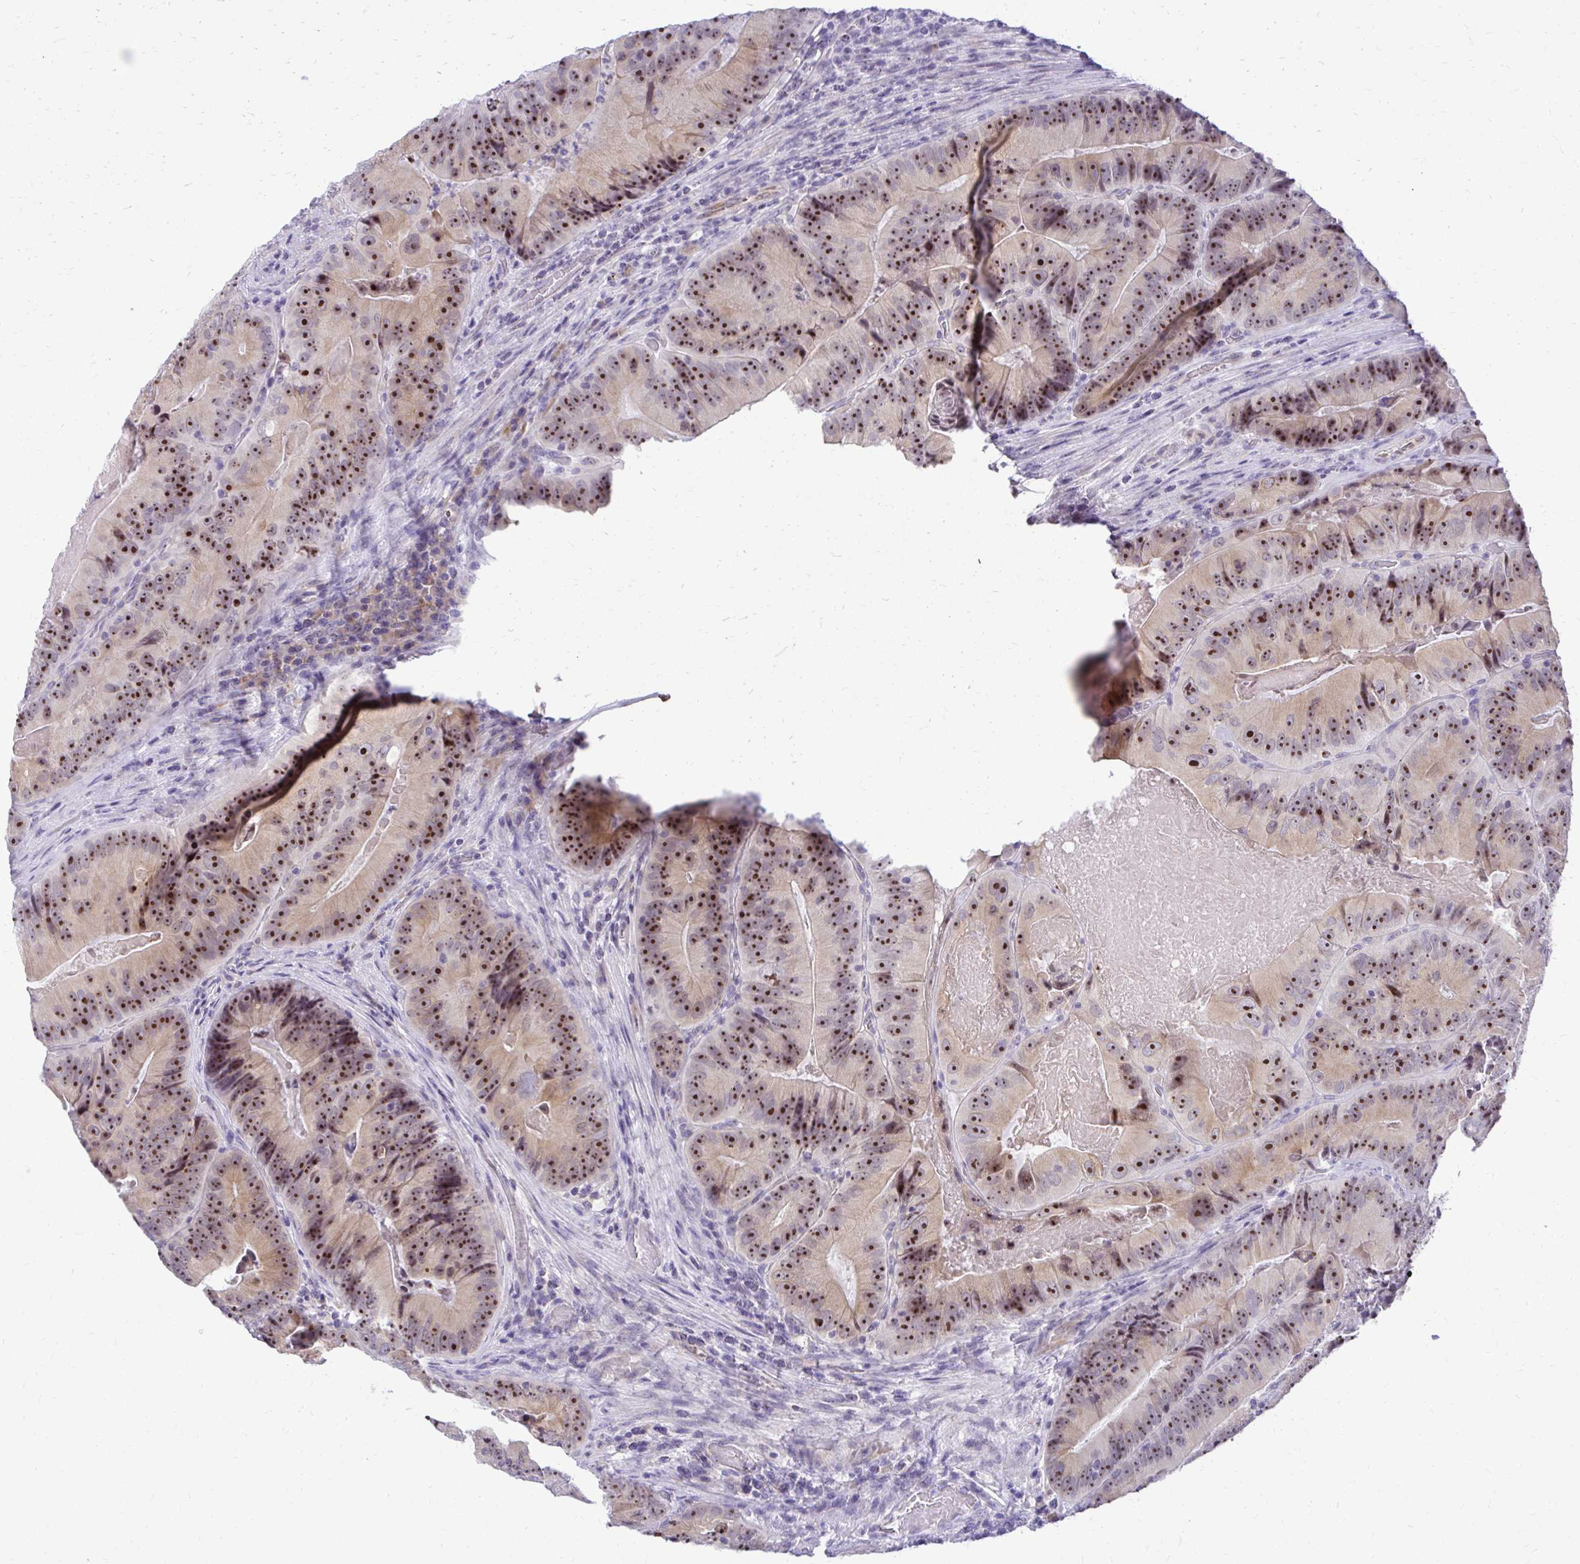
{"staining": {"intensity": "strong", "quantity": ">75%", "location": "nuclear"}, "tissue": "colorectal cancer", "cell_type": "Tumor cells", "image_type": "cancer", "snomed": [{"axis": "morphology", "description": "Adenocarcinoma, NOS"}, {"axis": "topography", "description": "Colon"}], "caption": "A brown stain labels strong nuclear positivity of a protein in human colorectal adenocarcinoma tumor cells.", "gene": "NIFK", "patient": {"sex": "female", "age": 86}}